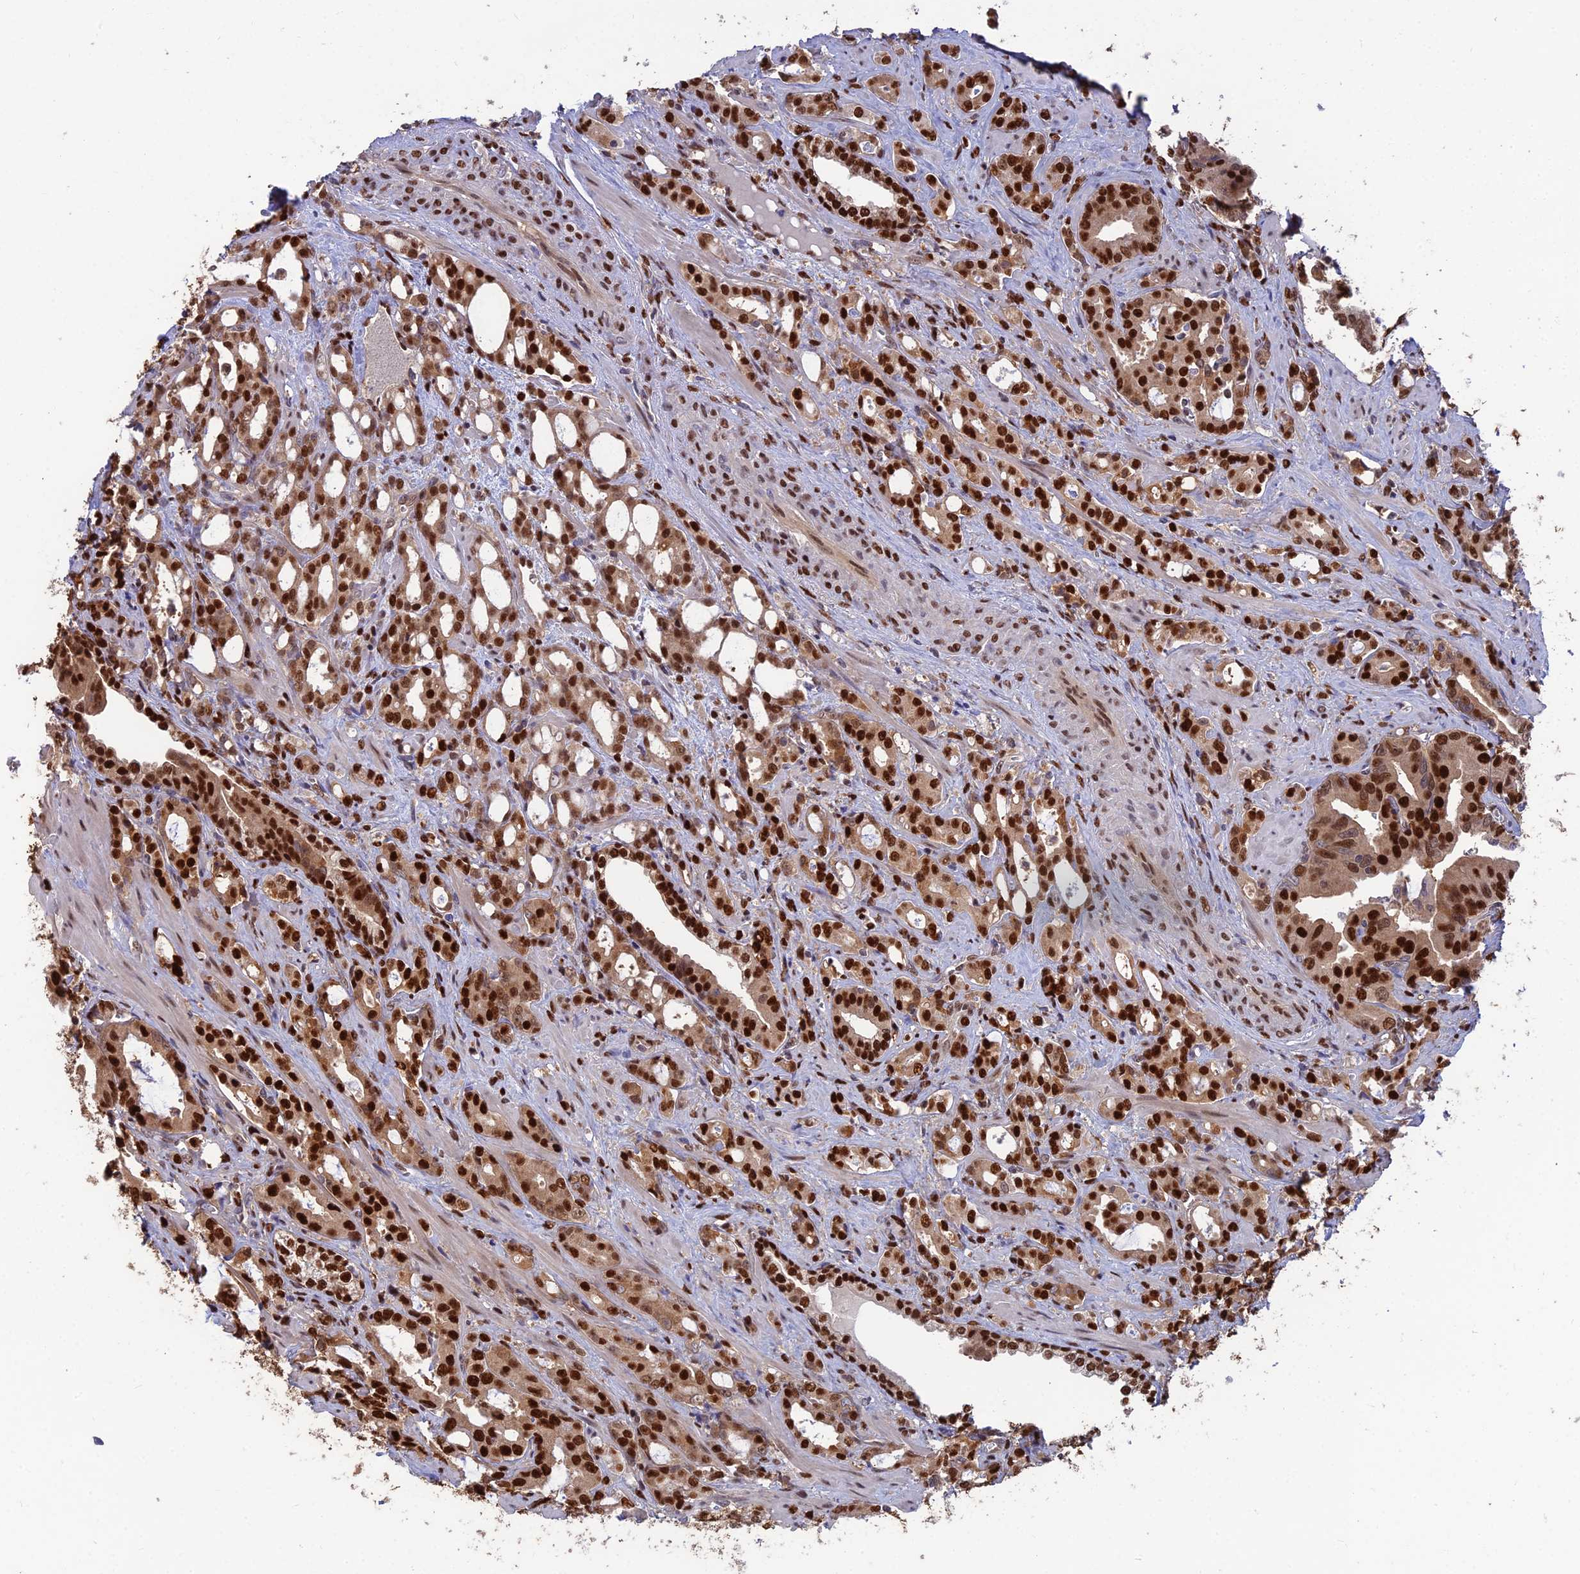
{"staining": {"intensity": "strong", "quantity": ">75%", "location": "nuclear"}, "tissue": "prostate cancer", "cell_type": "Tumor cells", "image_type": "cancer", "snomed": [{"axis": "morphology", "description": "Adenocarcinoma, High grade"}, {"axis": "topography", "description": "Prostate"}], "caption": "Prostate cancer tissue exhibits strong nuclear expression in about >75% of tumor cells (DAB = brown stain, brightfield microscopy at high magnification).", "gene": "DNPEP", "patient": {"sex": "male", "age": 72}}